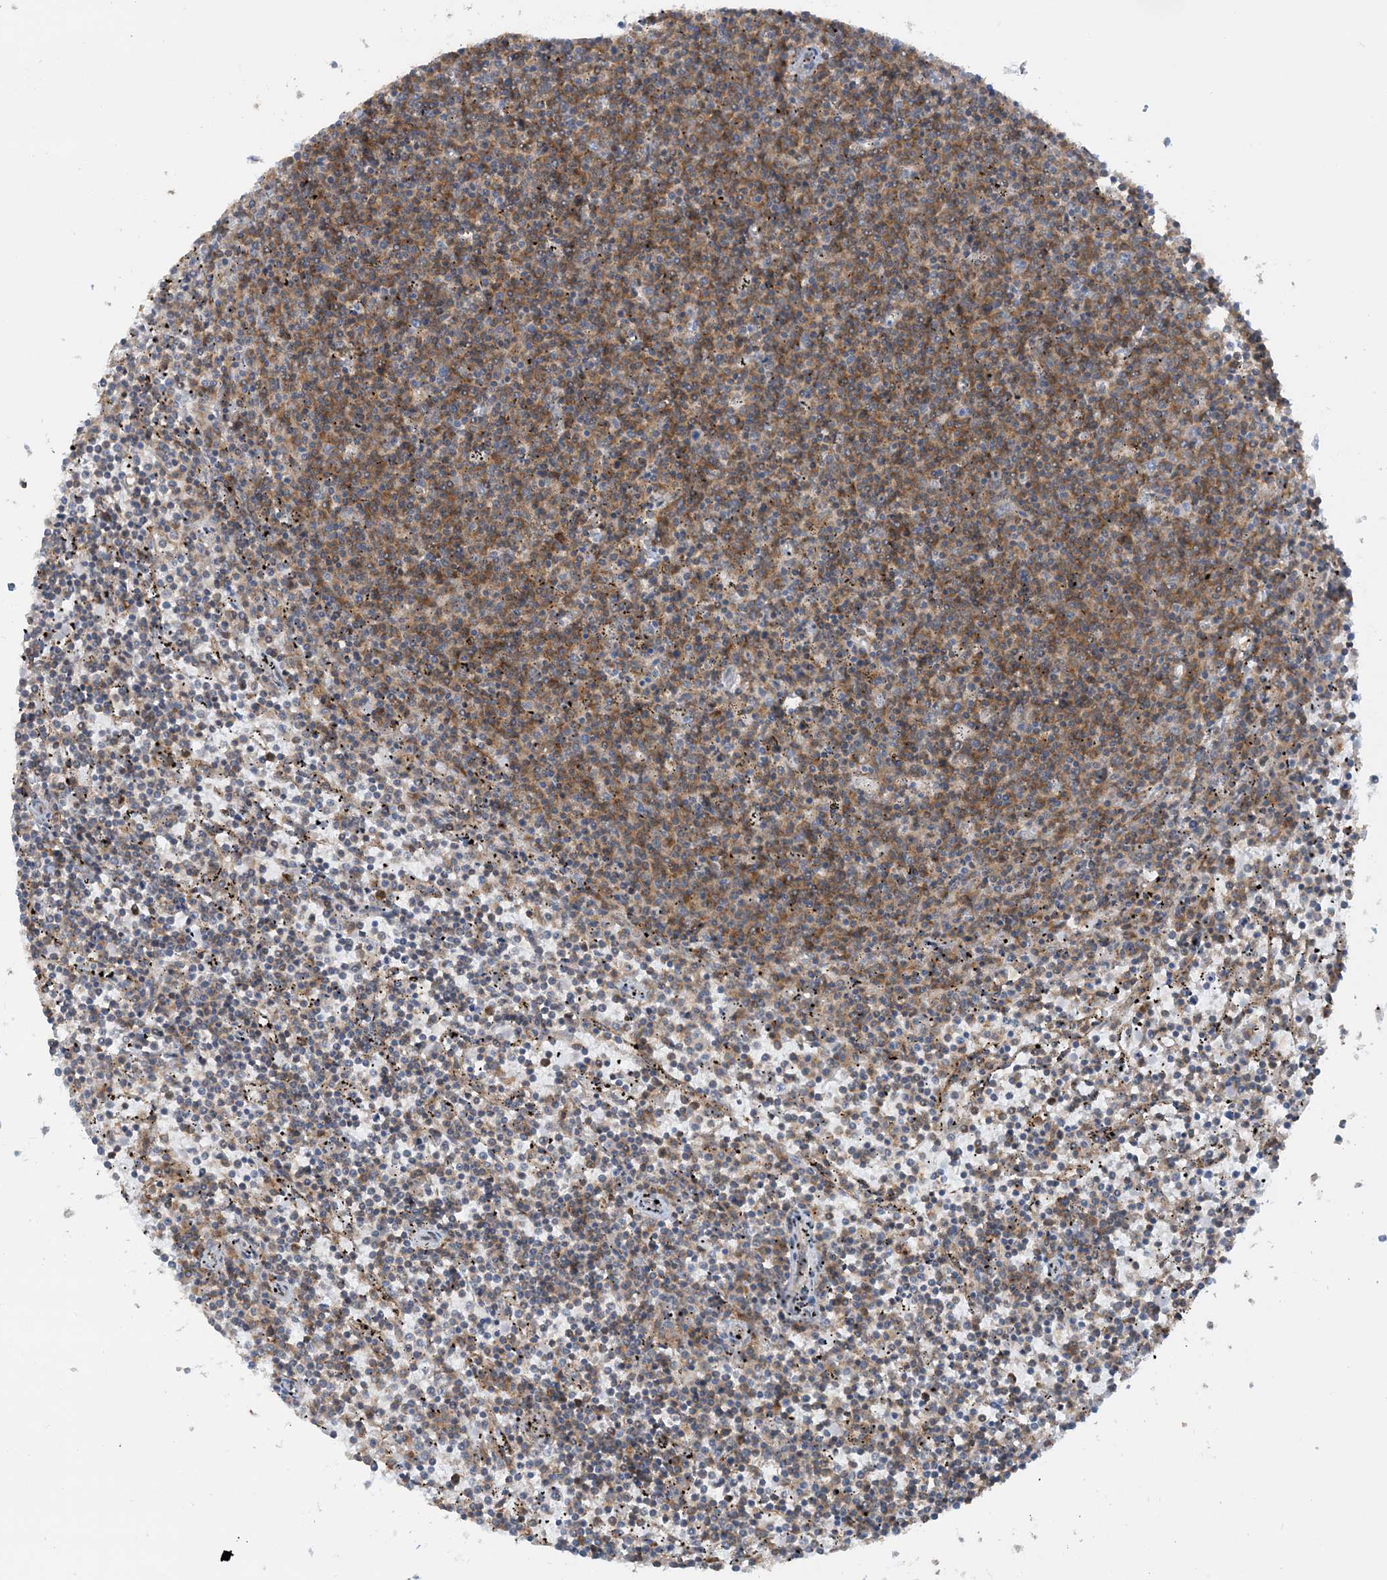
{"staining": {"intensity": "moderate", "quantity": "25%-75%", "location": "cytoplasmic/membranous"}, "tissue": "lymphoma", "cell_type": "Tumor cells", "image_type": "cancer", "snomed": [{"axis": "morphology", "description": "Malignant lymphoma, non-Hodgkin's type, Low grade"}, {"axis": "topography", "description": "Spleen"}], "caption": "About 25%-75% of tumor cells in human low-grade malignant lymphoma, non-Hodgkin's type exhibit moderate cytoplasmic/membranous protein positivity as visualized by brown immunohistochemical staining.", "gene": "STAM2", "patient": {"sex": "female", "age": 50}}